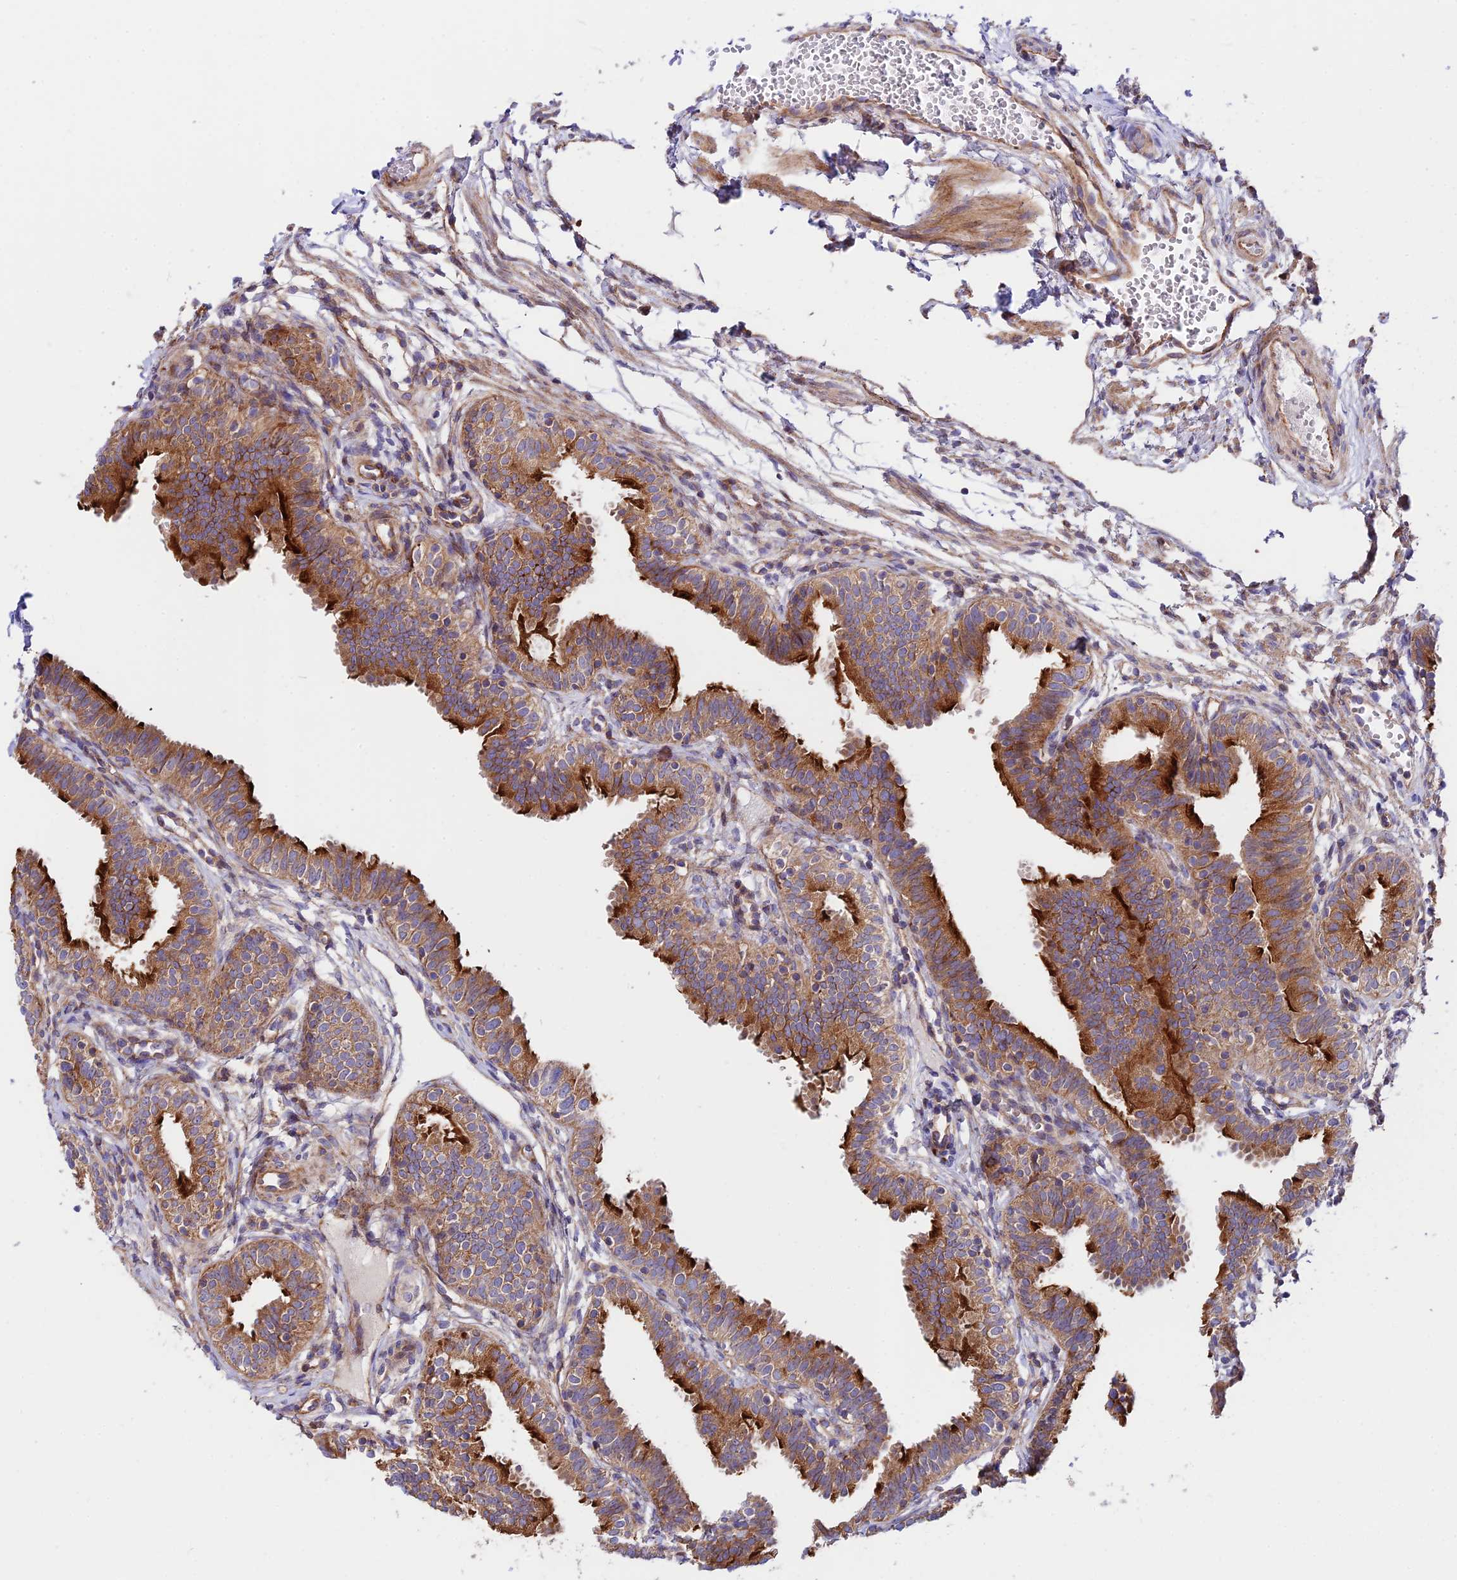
{"staining": {"intensity": "strong", "quantity": "25%-75%", "location": "cytoplasmic/membranous"}, "tissue": "fallopian tube", "cell_type": "Glandular cells", "image_type": "normal", "snomed": [{"axis": "morphology", "description": "Normal tissue, NOS"}, {"axis": "topography", "description": "Fallopian tube"}], "caption": "High-magnification brightfield microscopy of benign fallopian tube stained with DAB (brown) and counterstained with hematoxylin (blue). glandular cells exhibit strong cytoplasmic/membranous positivity is identified in about25%-75% of cells.", "gene": "VPS13C", "patient": {"sex": "female", "age": 35}}